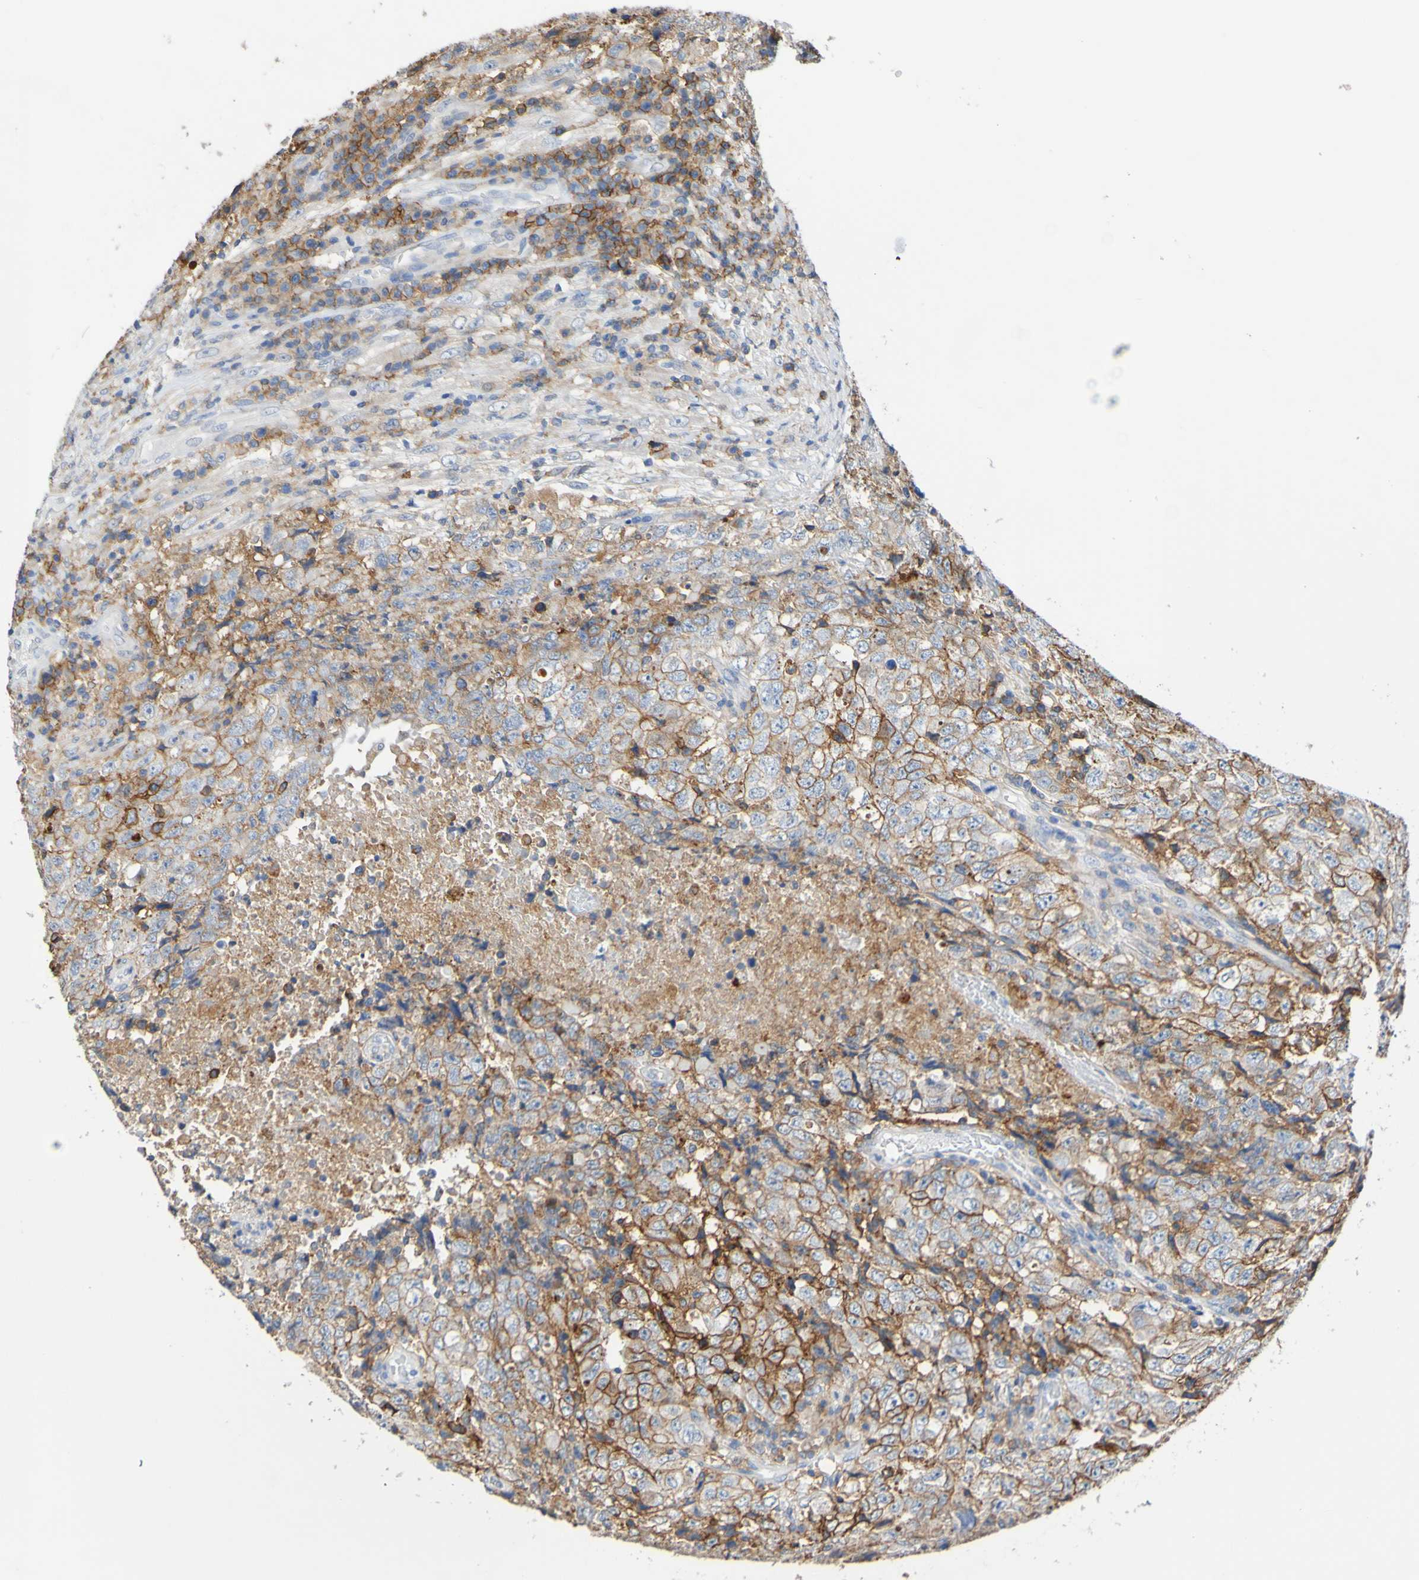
{"staining": {"intensity": "moderate", "quantity": ">75%", "location": "cytoplasmic/membranous"}, "tissue": "testis cancer", "cell_type": "Tumor cells", "image_type": "cancer", "snomed": [{"axis": "morphology", "description": "Necrosis, NOS"}, {"axis": "morphology", "description": "Carcinoma, Embryonal, NOS"}, {"axis": "topography", "description": "Testis"}], "caption": "This is a photomicrograph of IHC staining of embryonal carcinoma (testis), which shows moderate staining in the cytoplasmic/membranous of tumor cells.", "gene": "SLC3A2", "patient": {"sex": "male", "age": 19}}